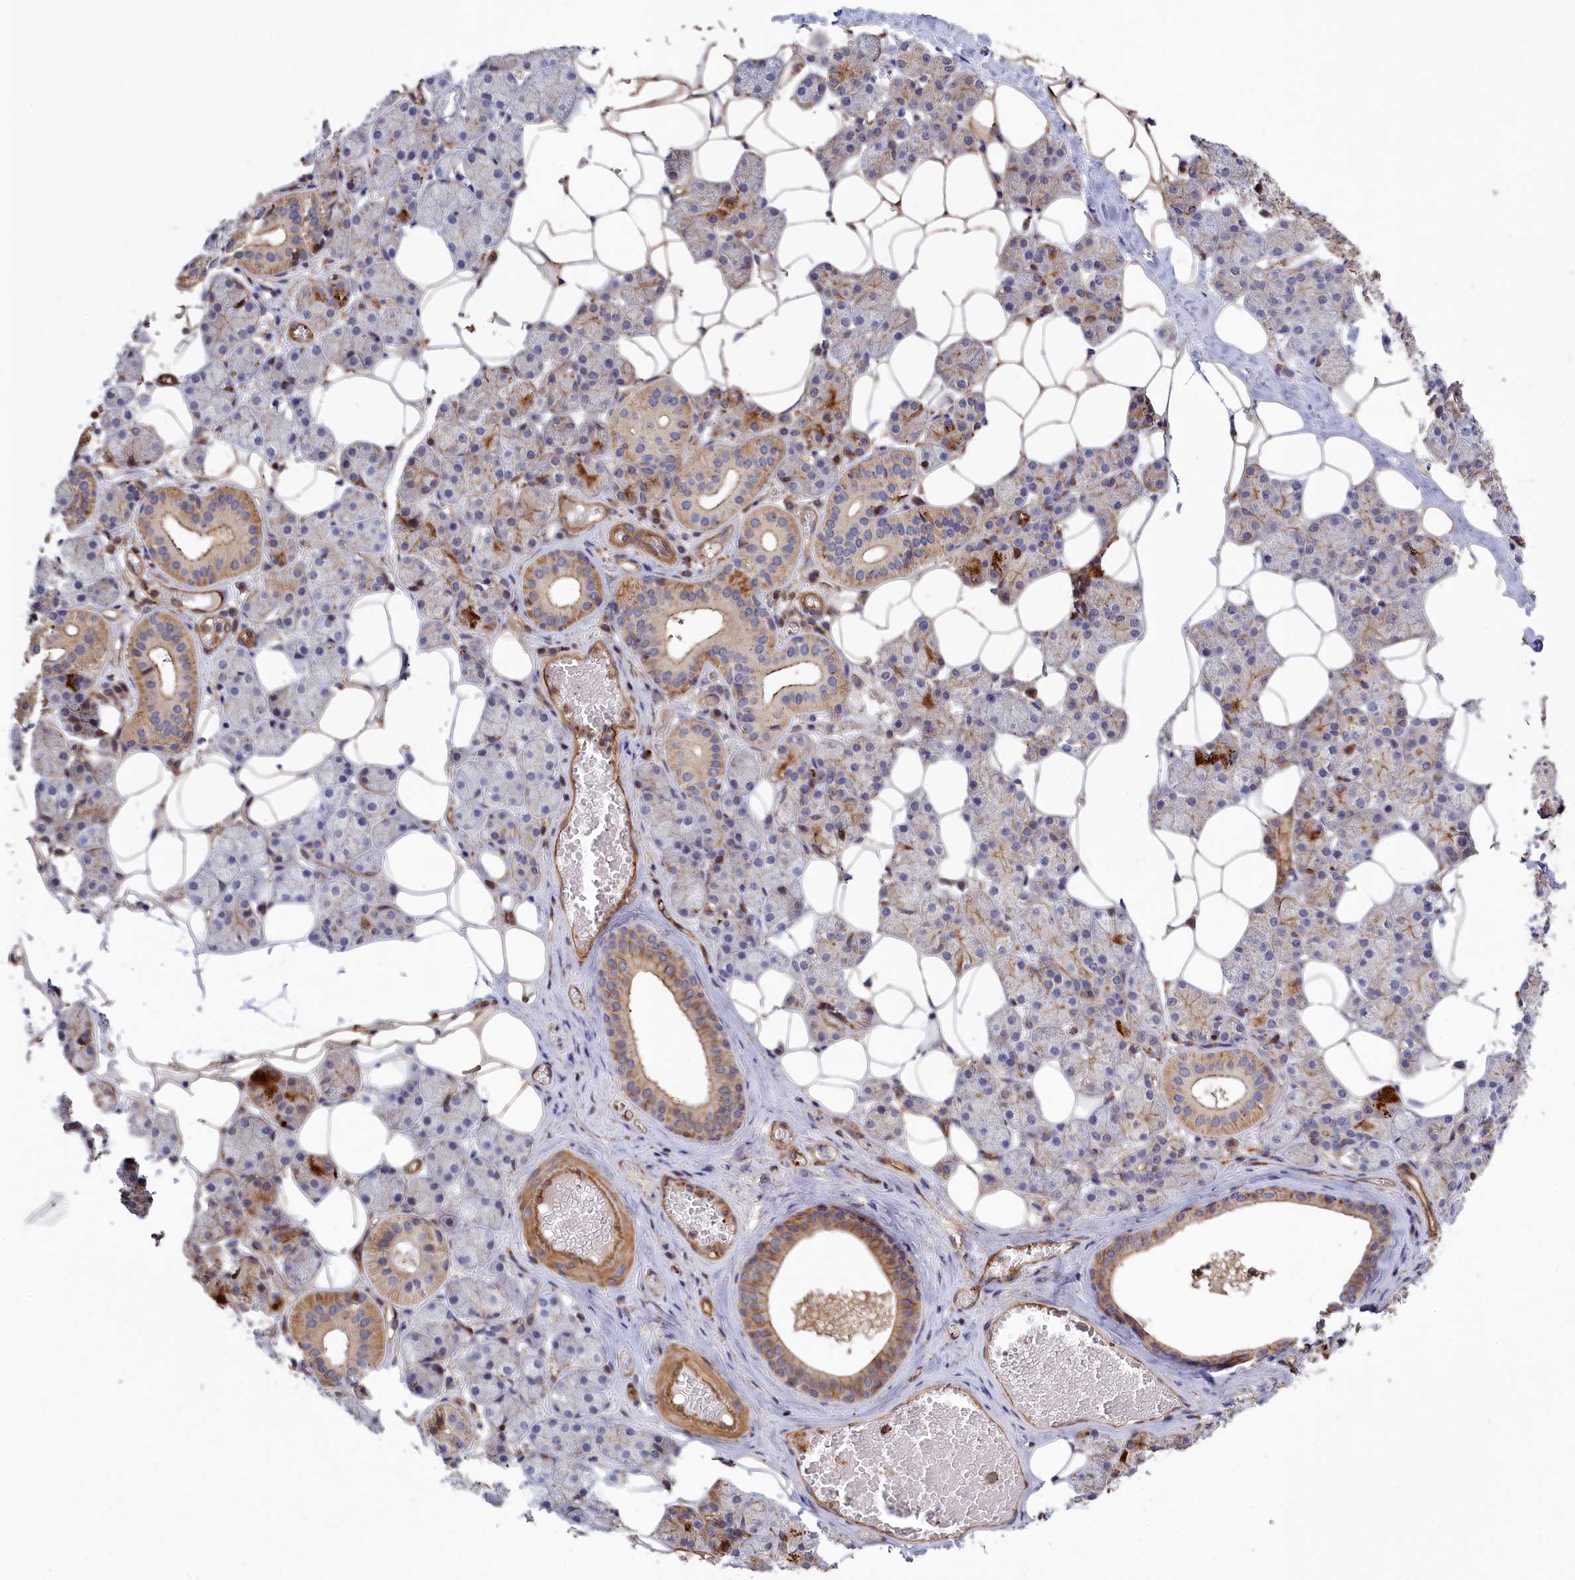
{"staining": {"intensity": "moderate", "quantity": "<25%", "location": "cytoplasmic/membranous"}, "tissue": "salivary gland", "cell_type": "Glandular cells", "image_type": "normal", "snomed": [{"axis": "morphology", "description": "Normal tissue, NOS"}, {"axis": "topography", "description": "Salivary gland"}], "caption": "About <25% of glandular cells in unremarkable human salivary gland show moderate cytoplasmic/membranous protein positivity as visualized by brown immunohistochemical staining.", "gene": "ANKRD27", "patient": {"sex": "female", "age": 33}}